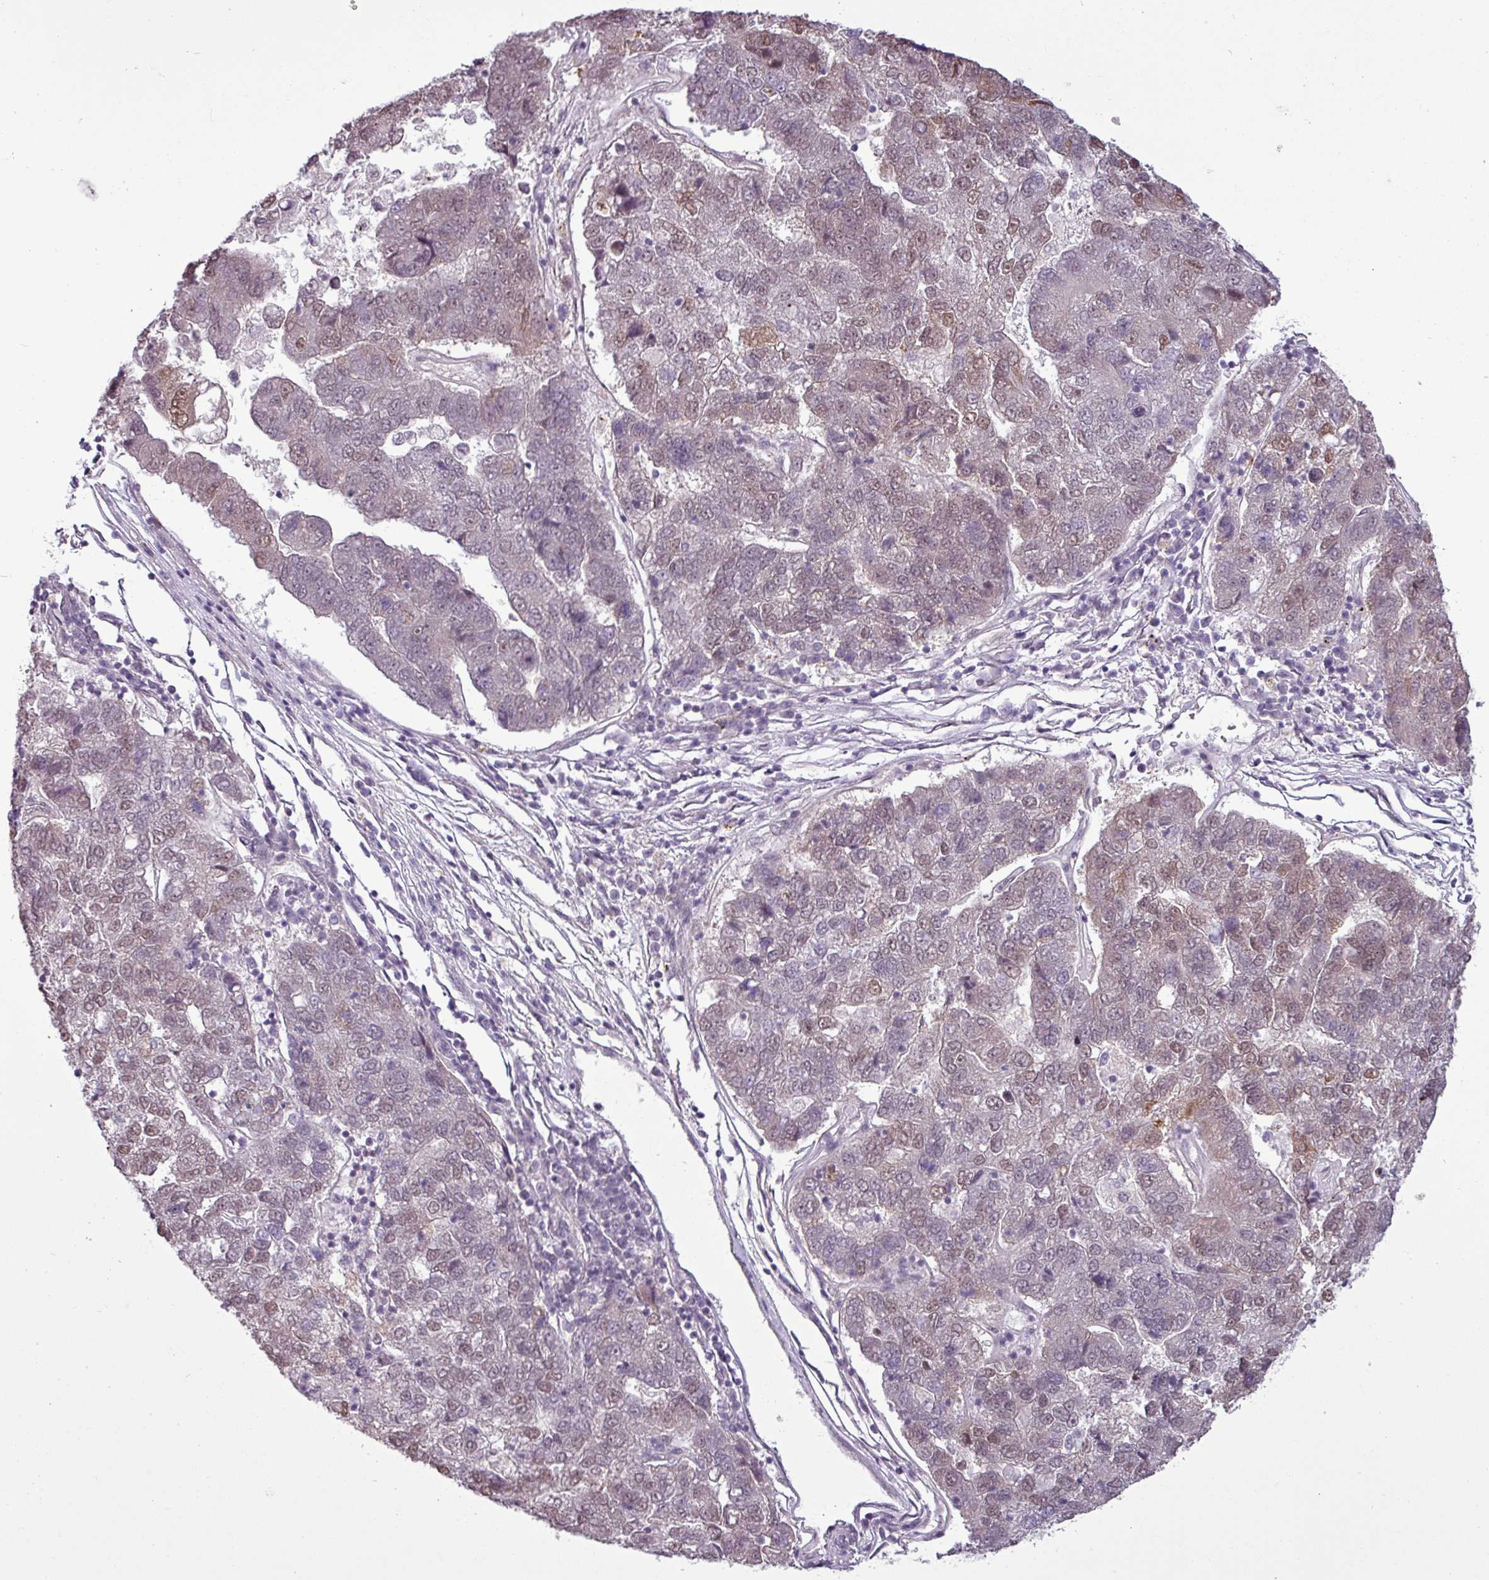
{"staining": {"intensity": "weak", "quantity": "25%-75%", "location": "nuclear"}, "tissue": "pancreatic cancer", "cell_type": "Tumor cells", "image_type": "cancer", "snomed": [{"axis": "morphology", "description": "Adenocarcinoma, NOS"}, {"axis": "topography", "description": "Pancreas"}], "caption": "Protein expression analysis of adenocarcinoma (pancreatic) reveals weak nuclear positivity in approximately 25%-75% of tumor cells. The protein of interest is shown in brown color, while the nuclei are stained blue.", "gene": "GPT2", "patient": {"sex": "female", "age": 61}}